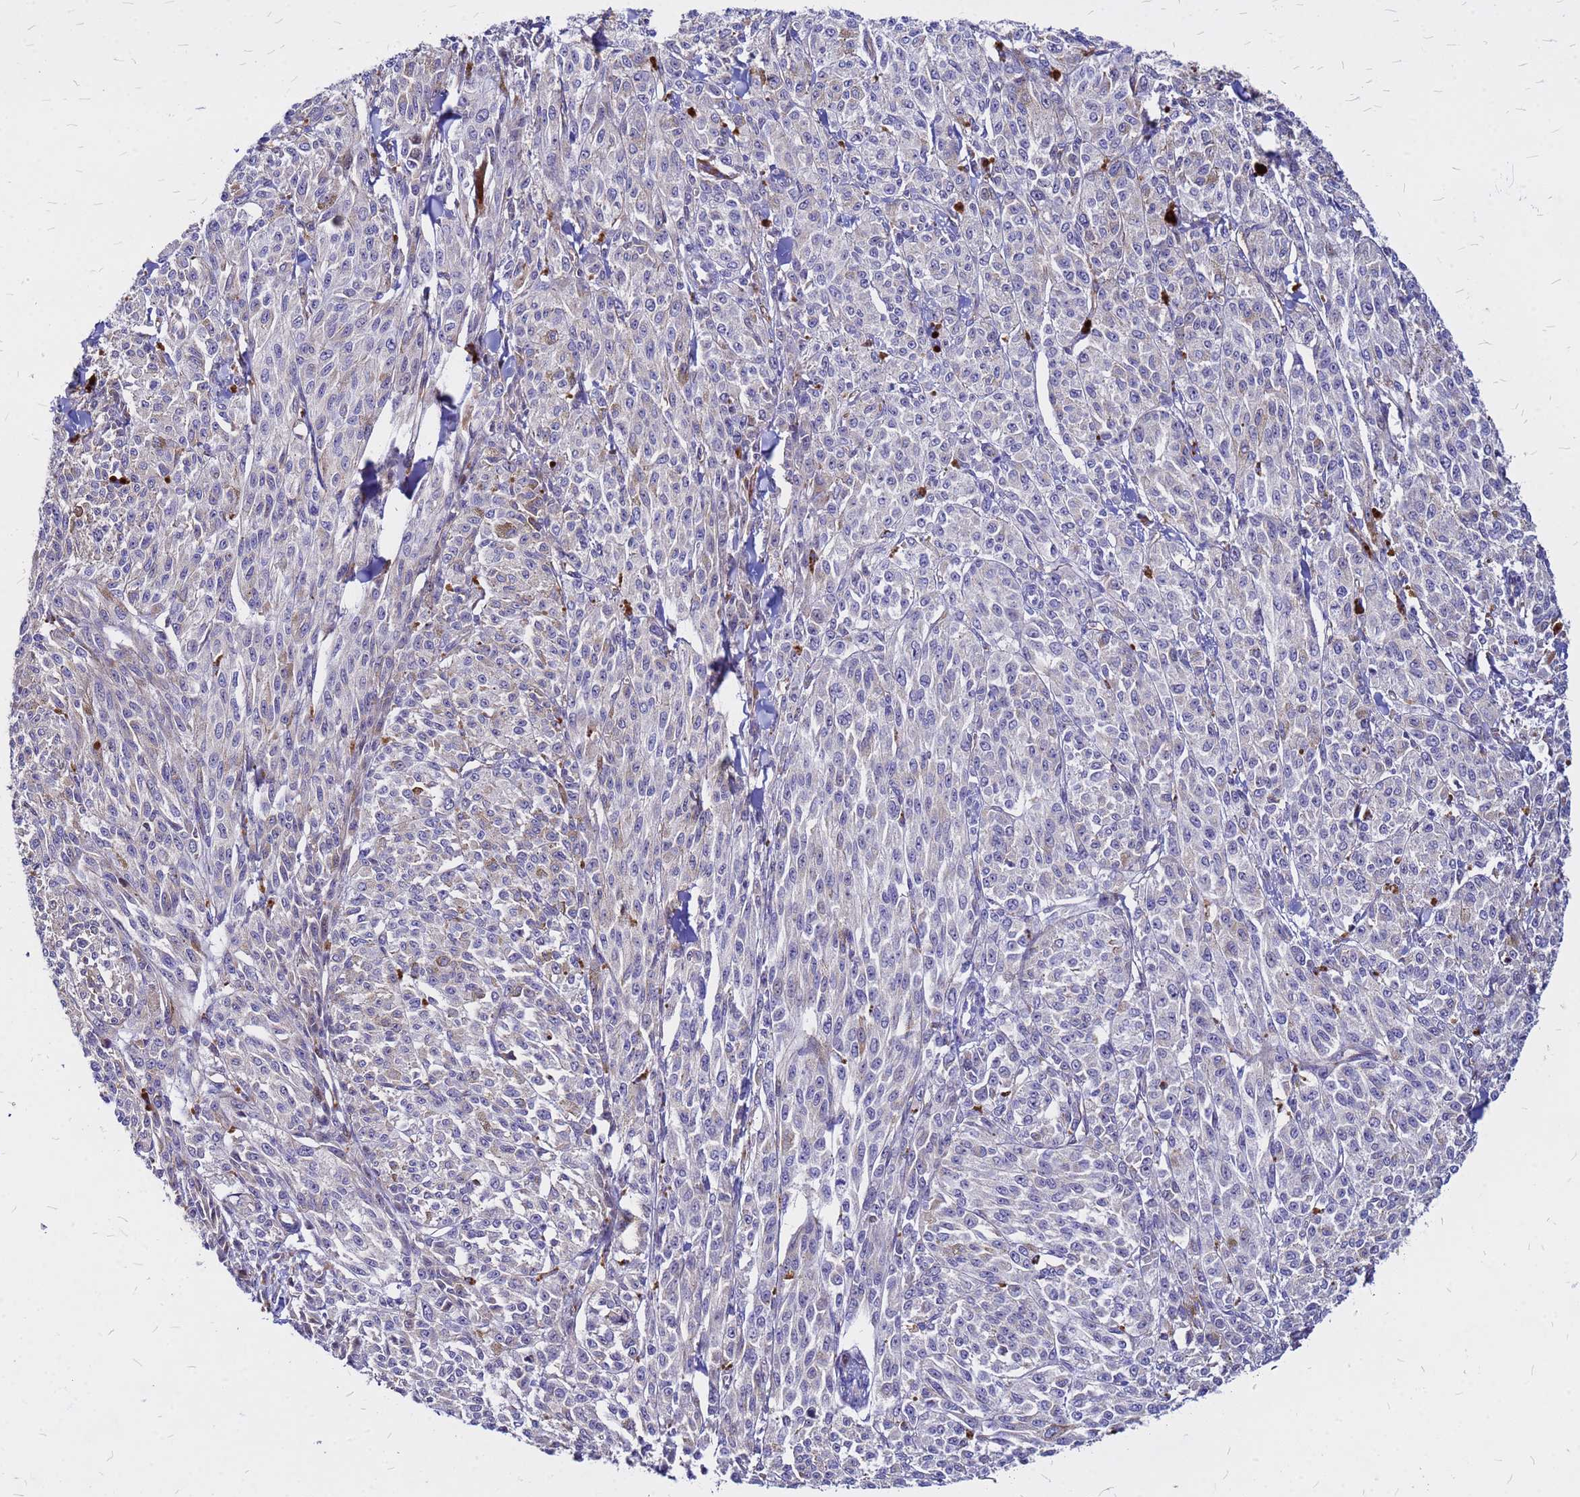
{"staining": {"intensity": "weak", "quantity": "<25%", "location": "cytoplasmic/membranous"}, "tissue": "melanoma", "cell_type": "Tumor cells", "image_type": "cancer", "snomed": [{"axis": "morphology", "description": "Malignant melanoma, NOS"}, {"axis": "topography", "description": "Skin"}], "caption": "This is a micrograph of IHC staining of melanoma, which shows no expression in tumor cells. (DAB immunohistochemistry (IHC), high magnification).", "gene": "NOSTRIN", "patient": {"sex": "female", "age": 52}}